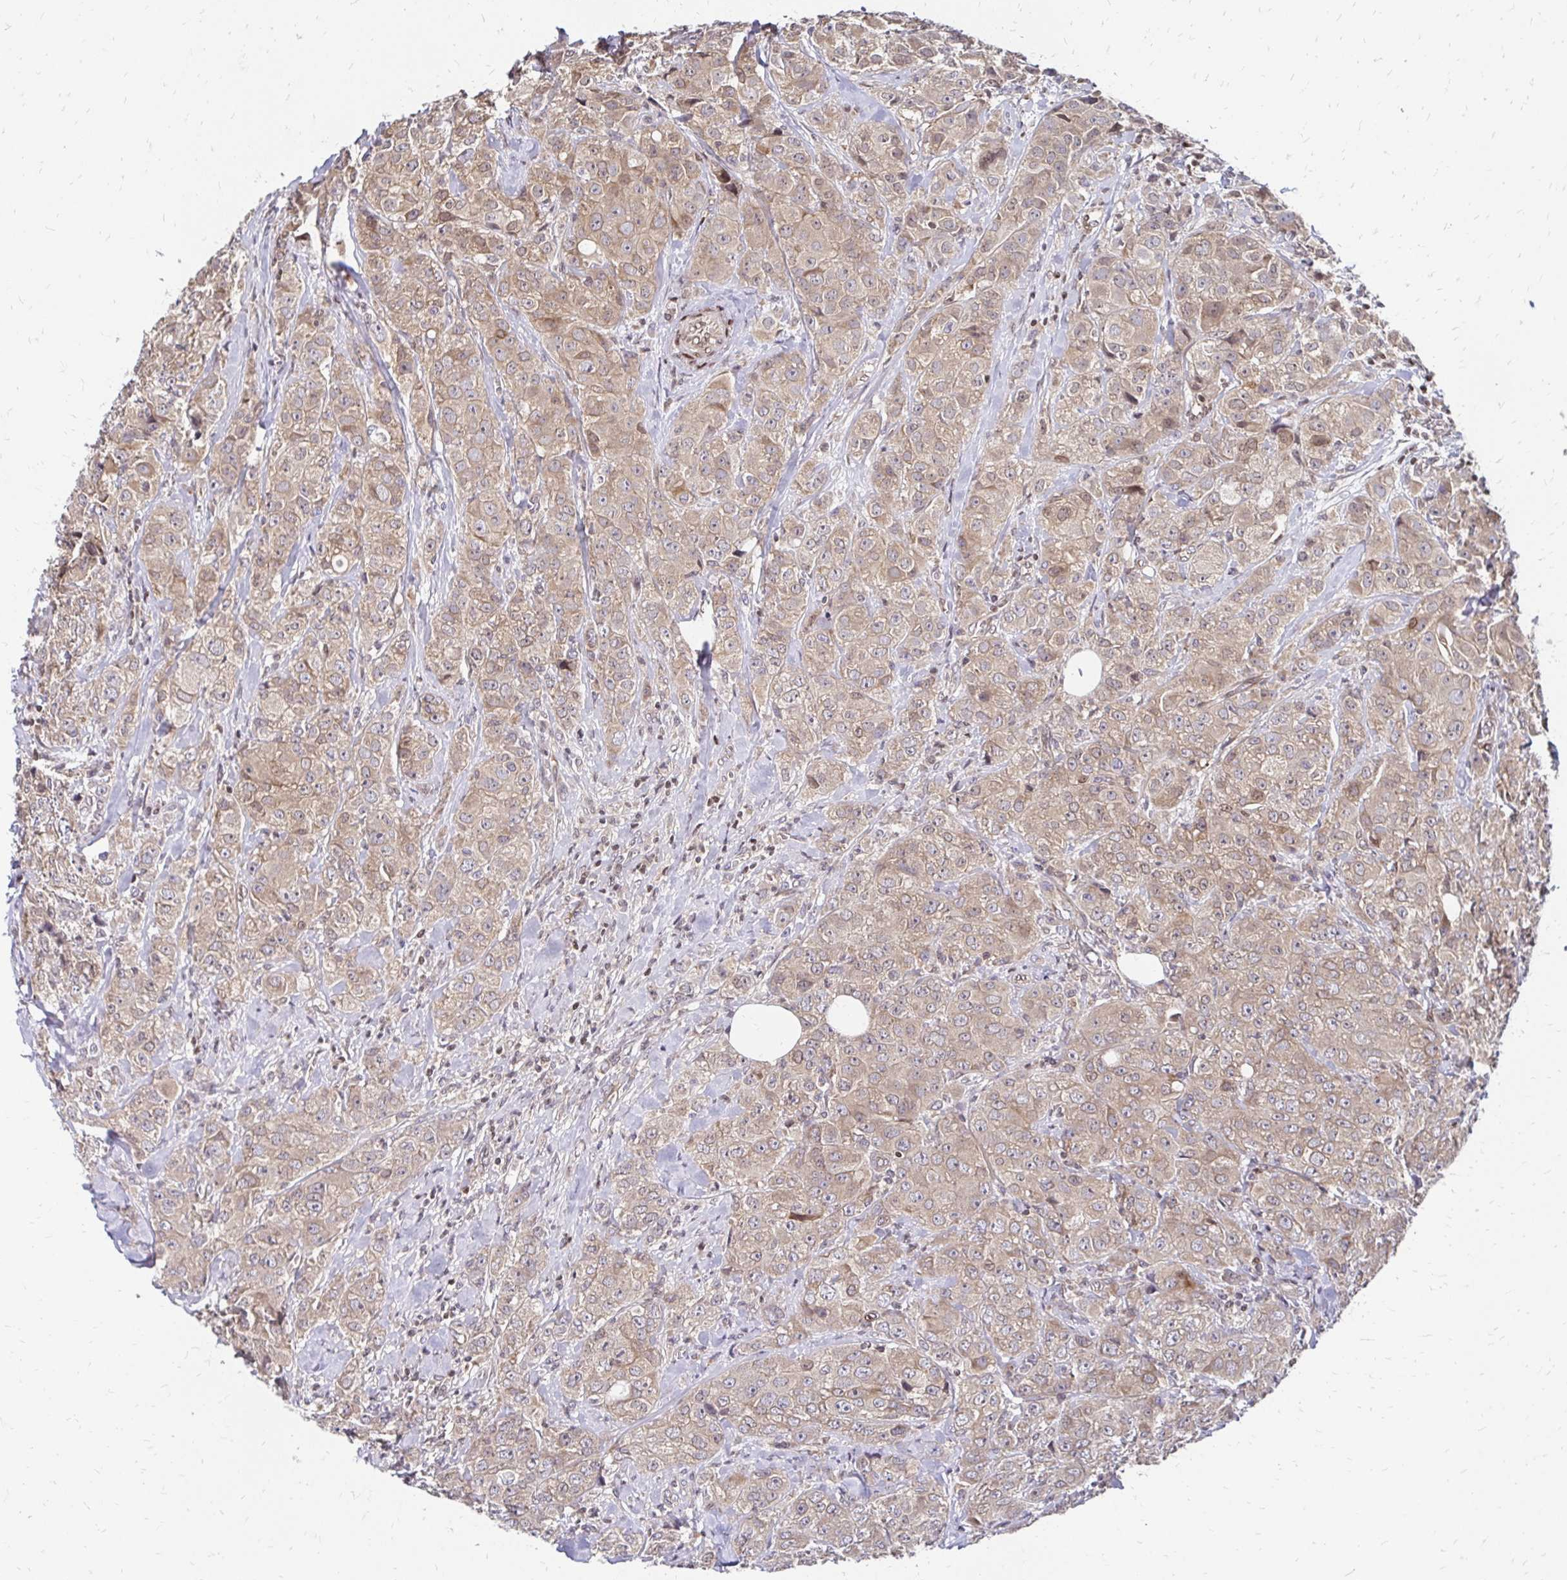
{"staining": {"intensity": "weak", "quantity": "25%-75%", "location": "cytoplasmic/membranous"}, "tissue": "breast cancer", "cell_type": "Tumor cells", "image_type": "cancer", "snomed": [{"axis": "morphology", "description": "Normal tissue, NOS"}, {"axis": "morphology", "description": "Duct carcinoma"}, {"axis": "topography", "description": "Breast"}], "caption": "A low amount of weak cytoplasmic/membranous positivity is present in approximately 25%-75% of tumor cells in breast infiltrating ductal carcinoma tissue.", "gene": "CBX7", "patient": {"sex": "female", "age": 43}}